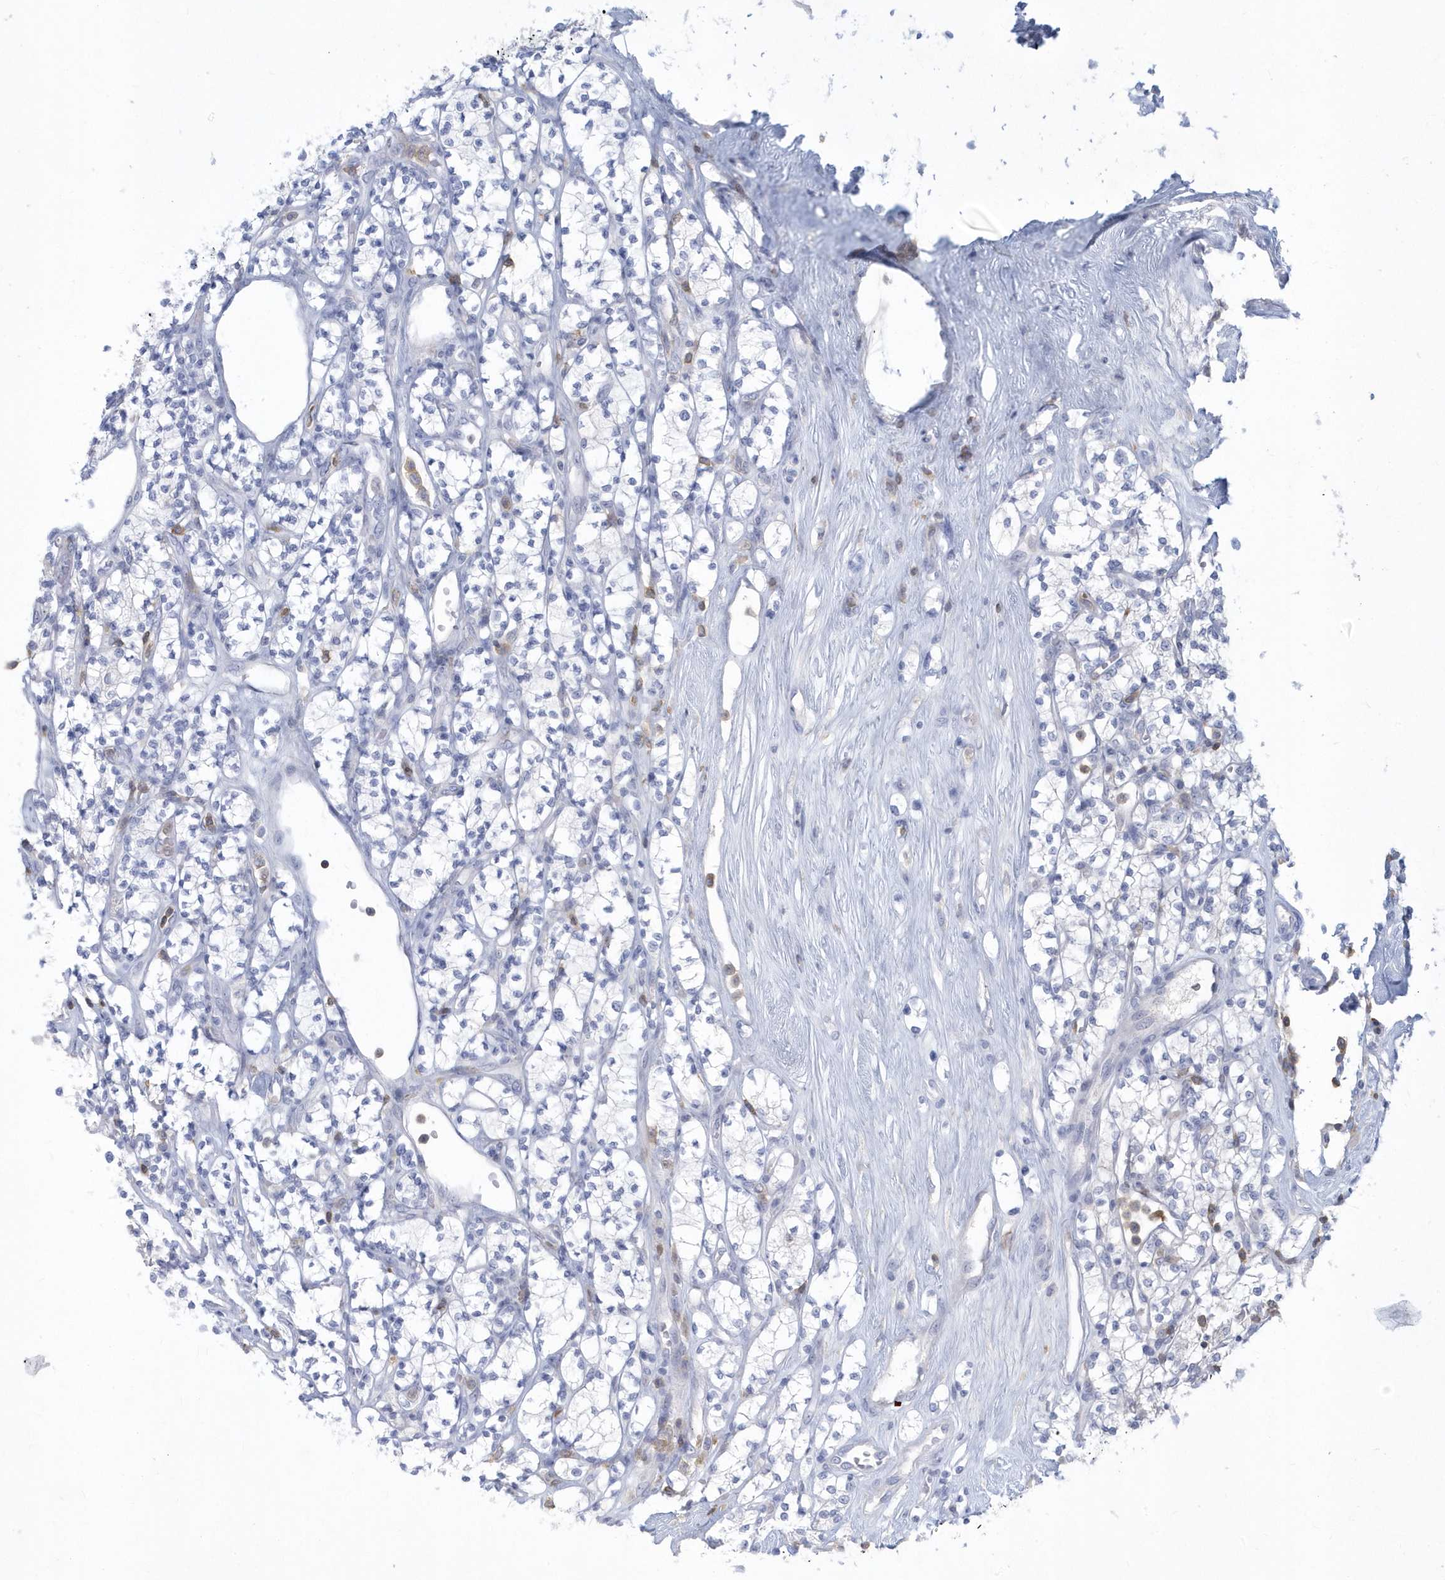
{"staining": {"intensity": "negative", "quantity": "none", "location": "none"}, "tissue": "renal cancer", "cell_type": "Tumor cells", "image_type": "cancer", "snomed": [{"axis": "morphology", "description": "Adenocarcinoma, NOS"}, {"axis": "topography", "description": "Kidney"}], "caption": "Tumor cells are negative for protein expression in human renal cancer.", "gene": "PSD4", "patient": {"sex": "male", "age": 77}}